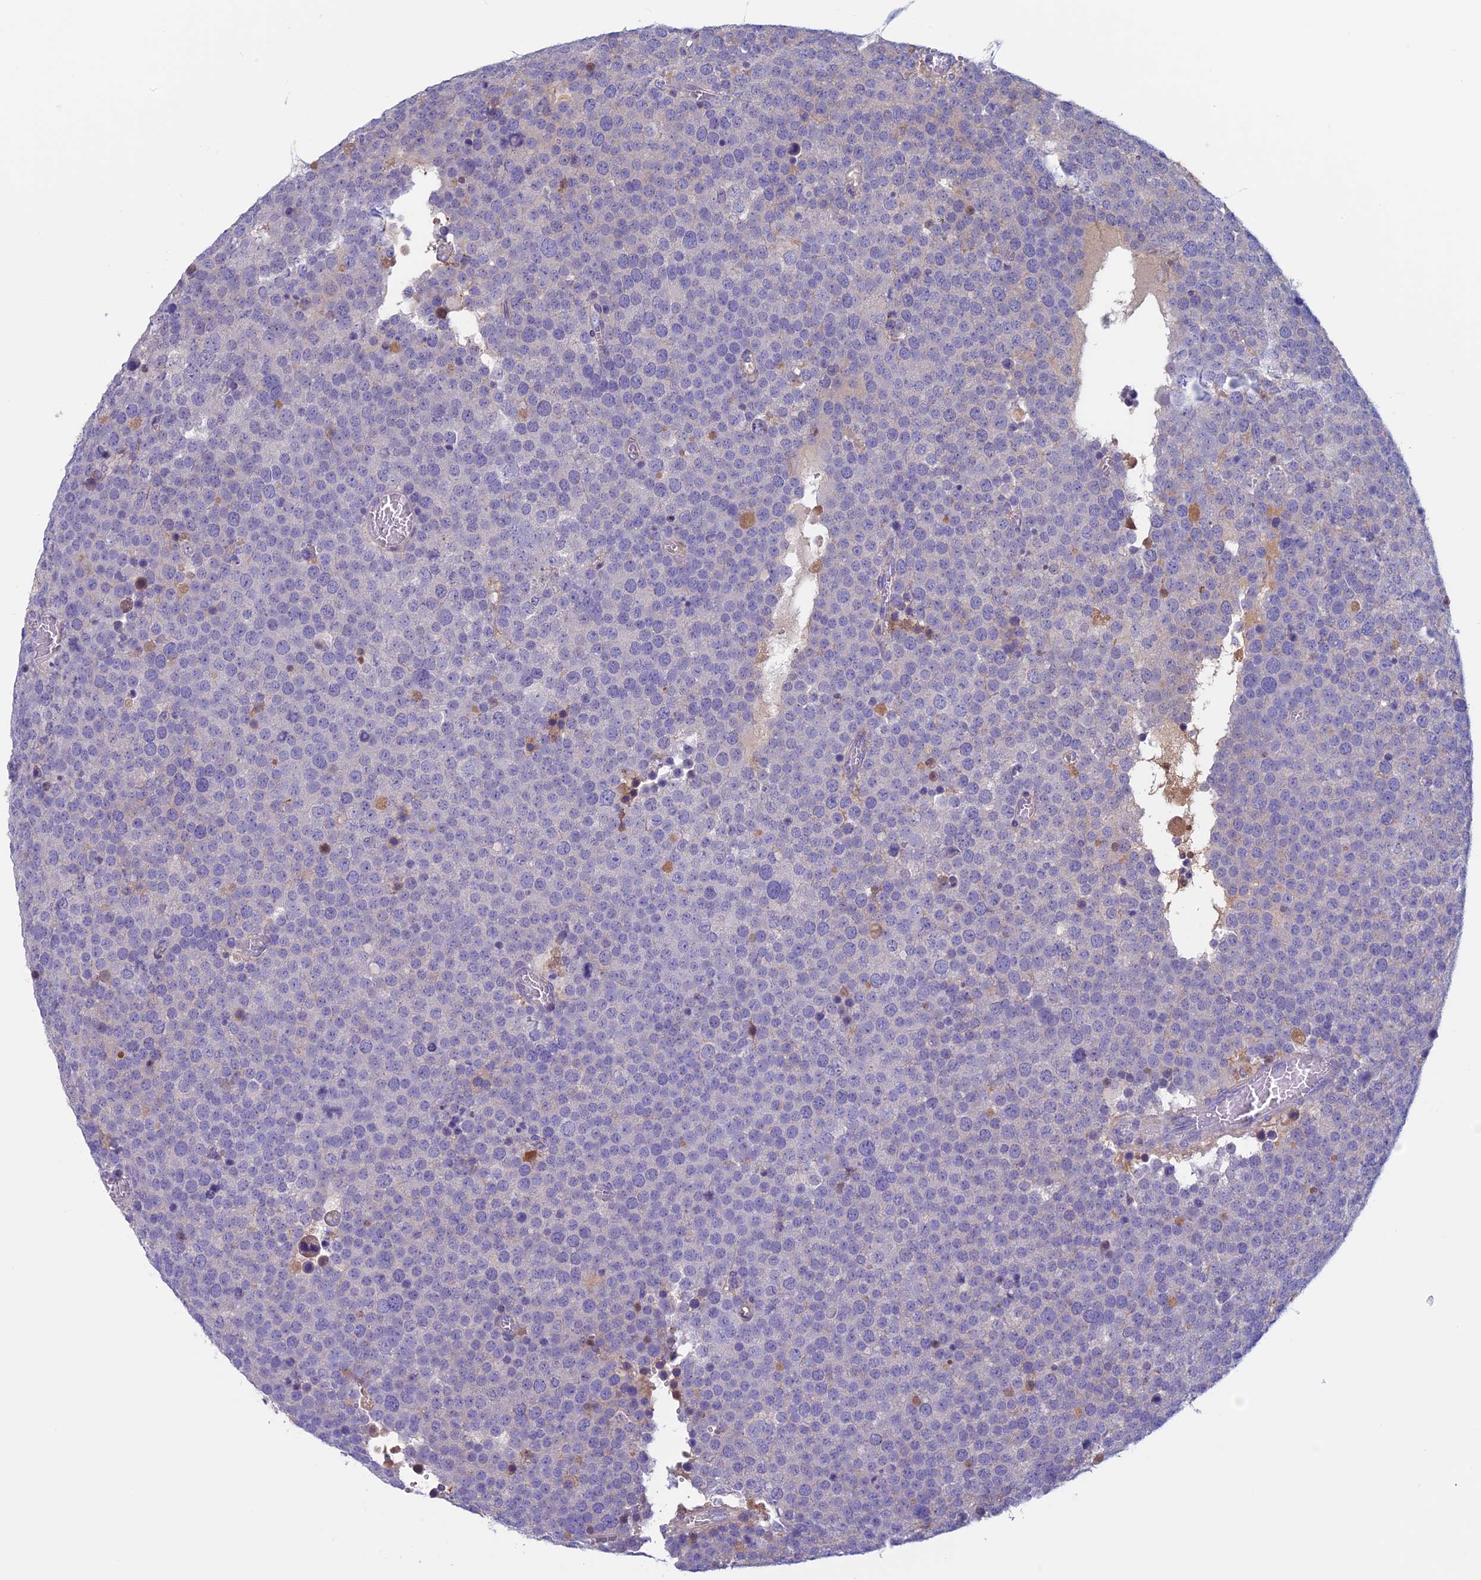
{"staining": {"intensity": "negative", "quantity": "none", "location": "none"}, "tissue": "testis cancer", "cell_type": "Tumor cells", "image_type": "cancer", "snomed": [{"axis": "morphology", "description": "Normal tissue, NOS"}, {"axis": "morphology", "description": "Seminoma, NOS"}, {"axis": "topography", "description": "Testis"}], "caption": "Micrograph shows no protein positivity in tumor cells of seminoma (testis) tissue. The staining is performed using DAB brown chromogen with nuclei counter-stained in using hematoxylin.", "gene": "ANGPTL2", "patient": {"sex": "male", "age": 71}}